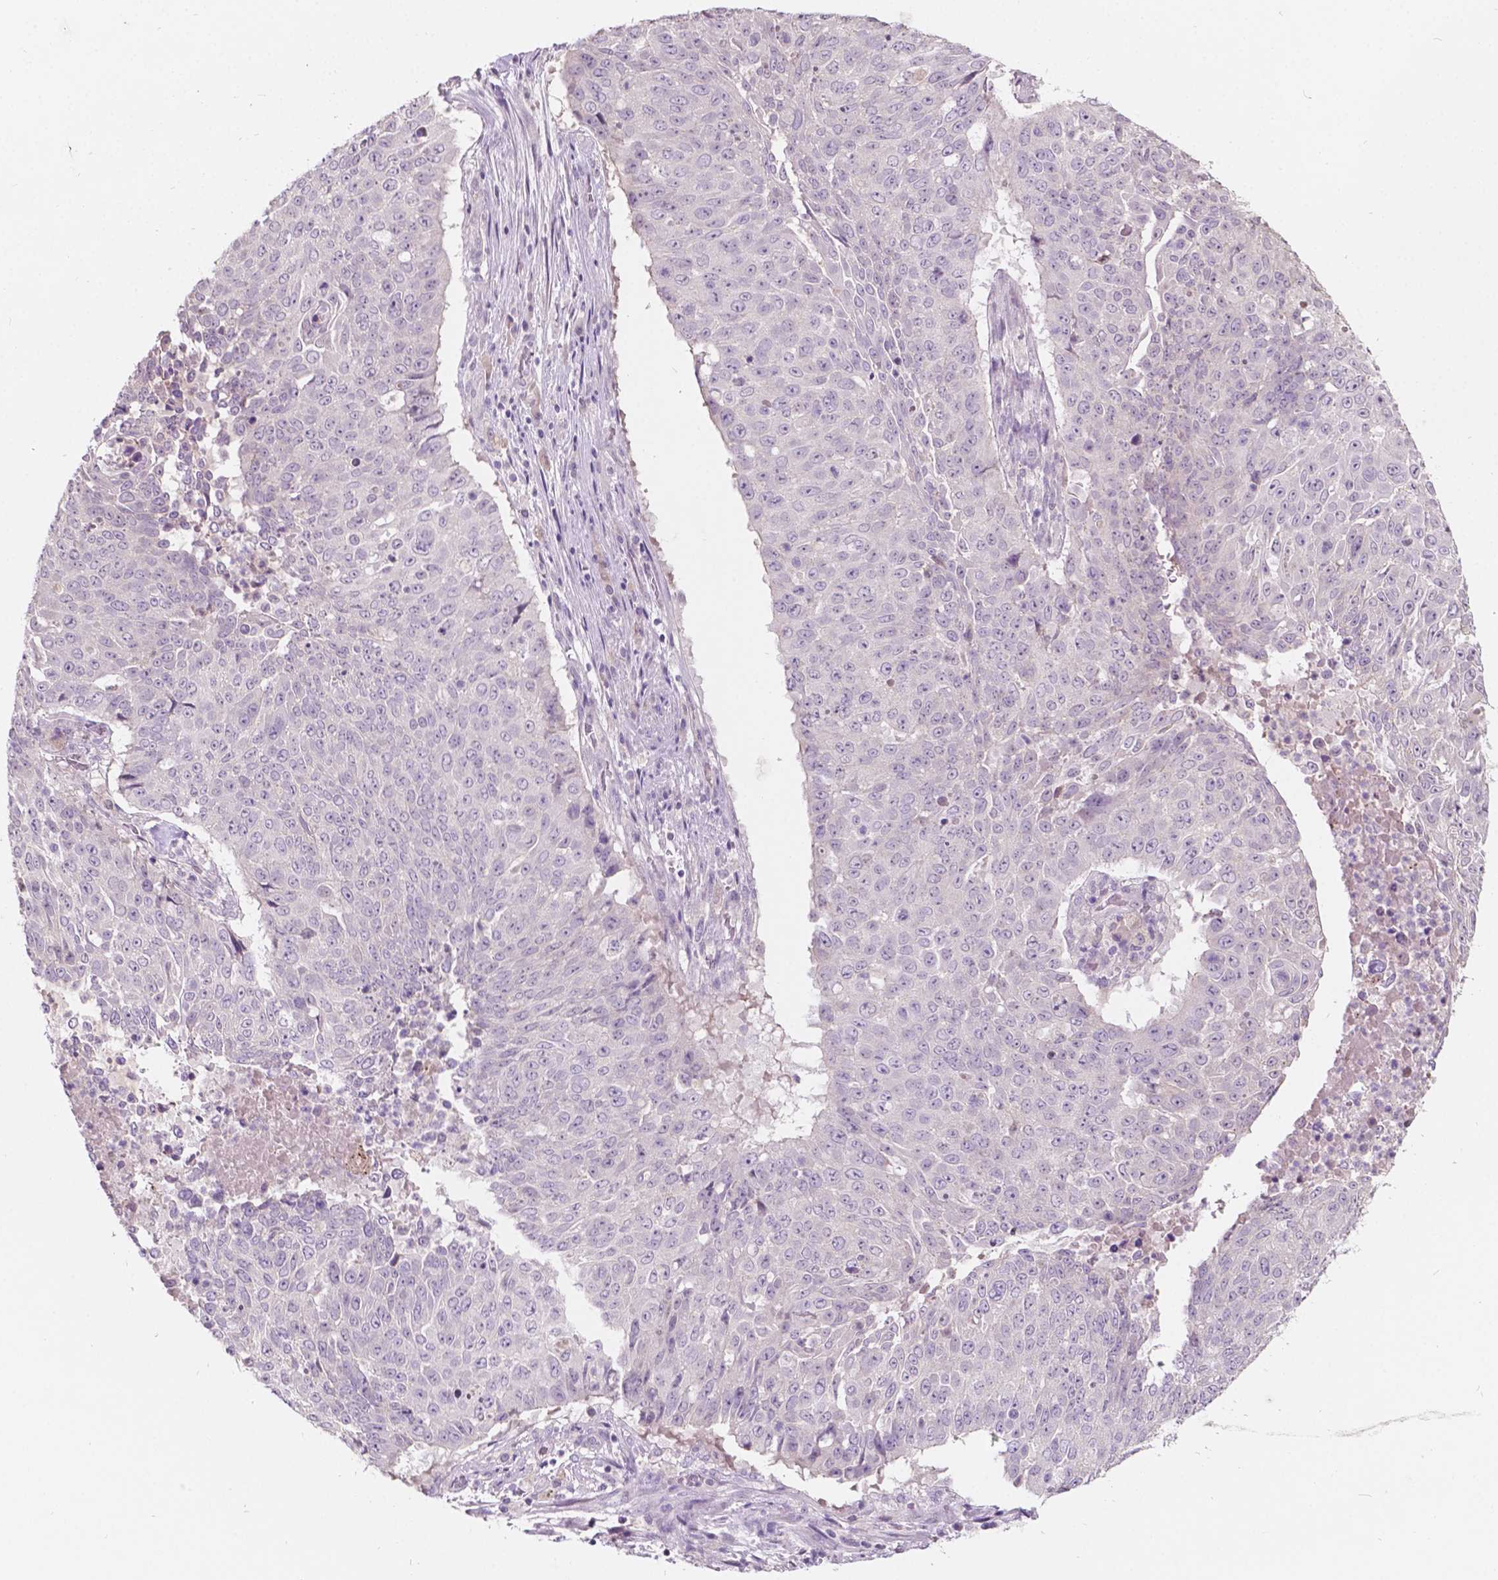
{"staining": {"intensity": "negative", "quantity": "none", "location": "none"}, "tissue": "lung cancer", "cell_type": "Tumor cells", "image_type": "cancer", "snomed": [{"axis": "morphology", "description": "Normal tissue, NOS"}, {"axis": "morphology", "description": "Squamous cell carcinoma, NOS"}, {"axis": "topography", "description": "Bronchus"}, {"axis": "topography", "description": "Lung"}], "caption": "There is no significant staining in tumor cells of lung cancer (squamous cell carcinoma). The staining is performed using DAB brown chromogen with nuclei counter-stained in using hematoxylin.", "gene": "TM6SF2", "patient": {"sex": "male", "age": 64}}